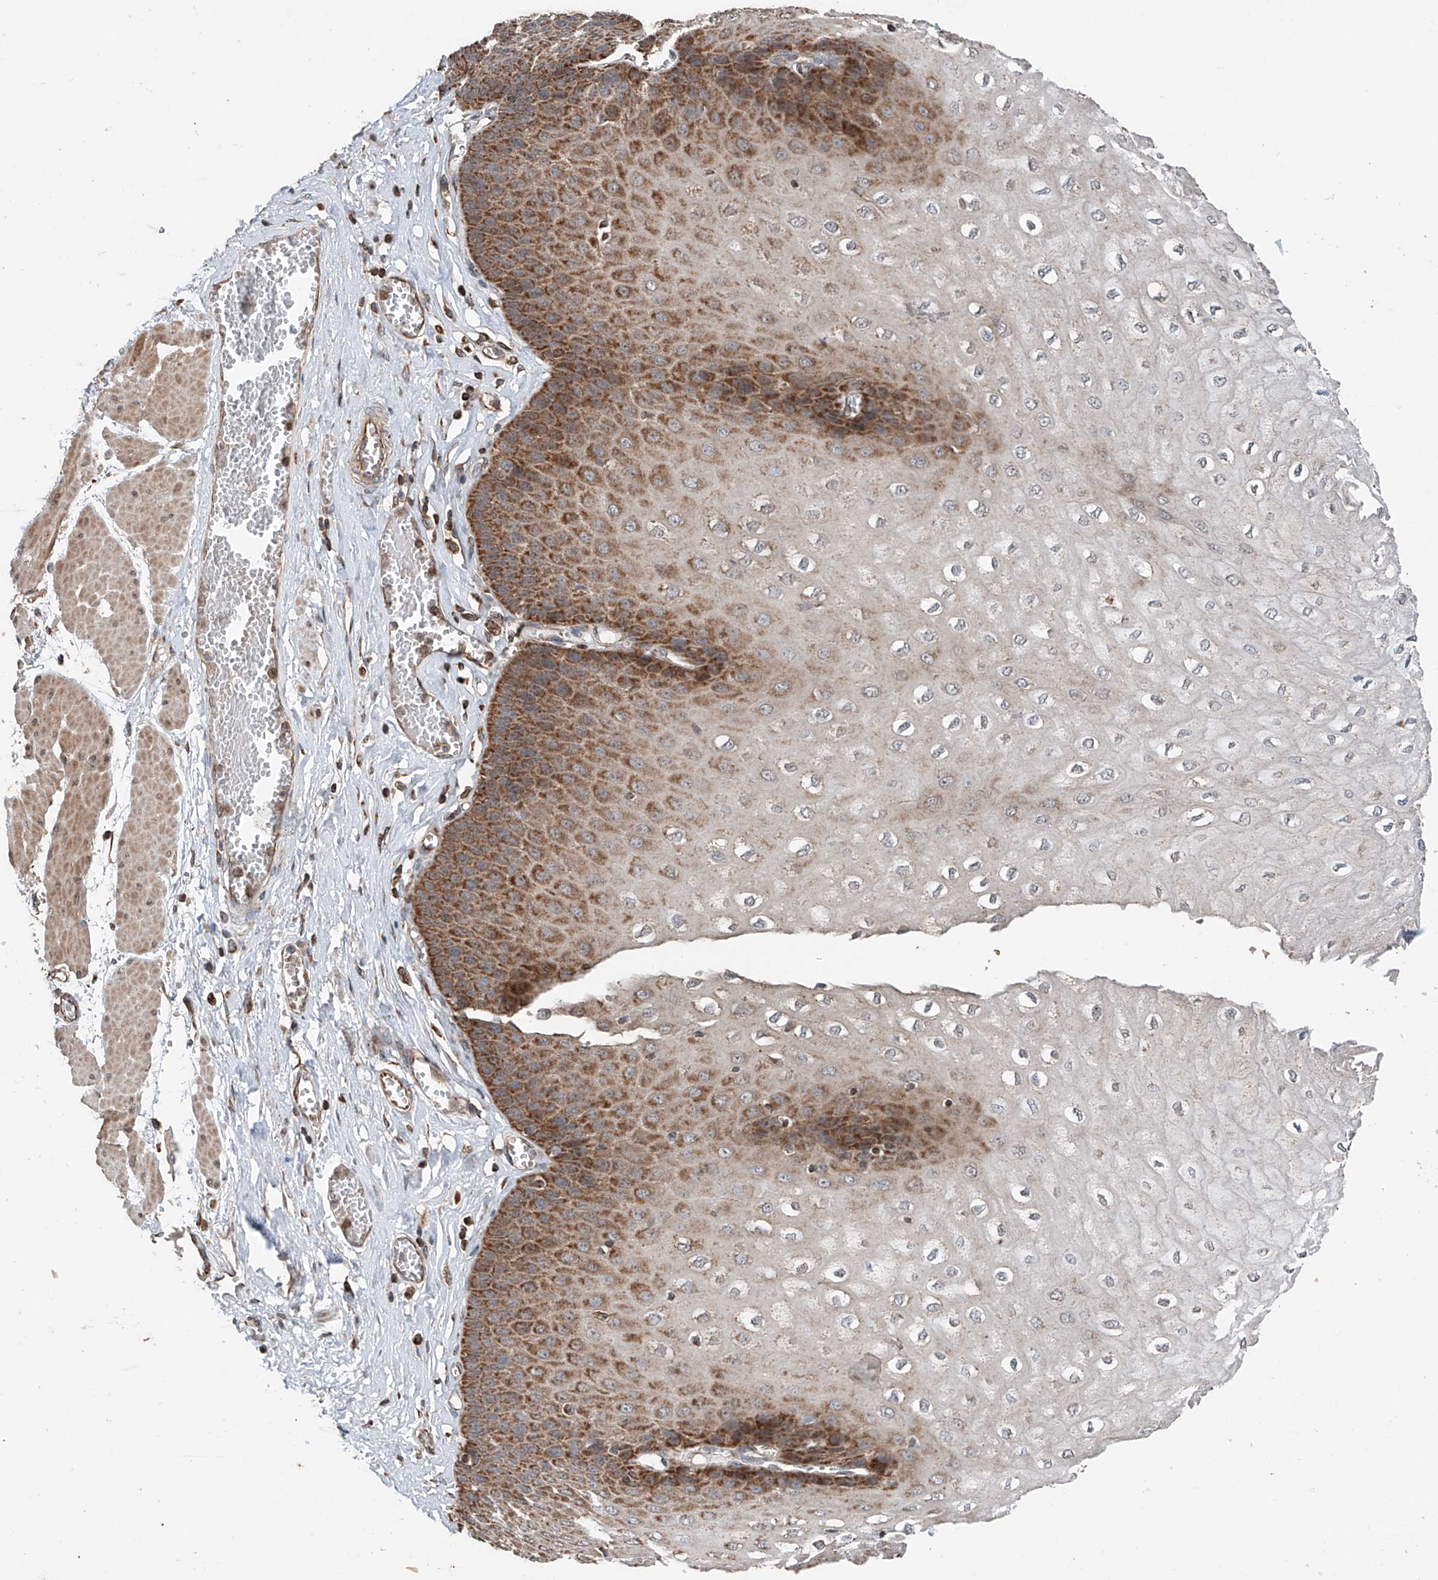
{"staining": {"intensity": "strong", "quantity": ">75%", "location": "cytoplasmic/membranous"}, "tissue": "esophagus", "cell_type": "Squamous epithelial cells", "image_type": "normal", "snomed": [{"axis": "morphology", "description": "Normal tissue, NOS"}, {"axis": "topography", "description": "Esophagus"}], "caption": "Immunohistochemical staining of normal esophagus demonstrates high levels of strong cytoplasmic/membranous positivity in about >75% of squamous epithelial cells. Nuclei are stained in blue.", "gene": "AP4B1", "patient": {"sex": "male", "age": 60}}